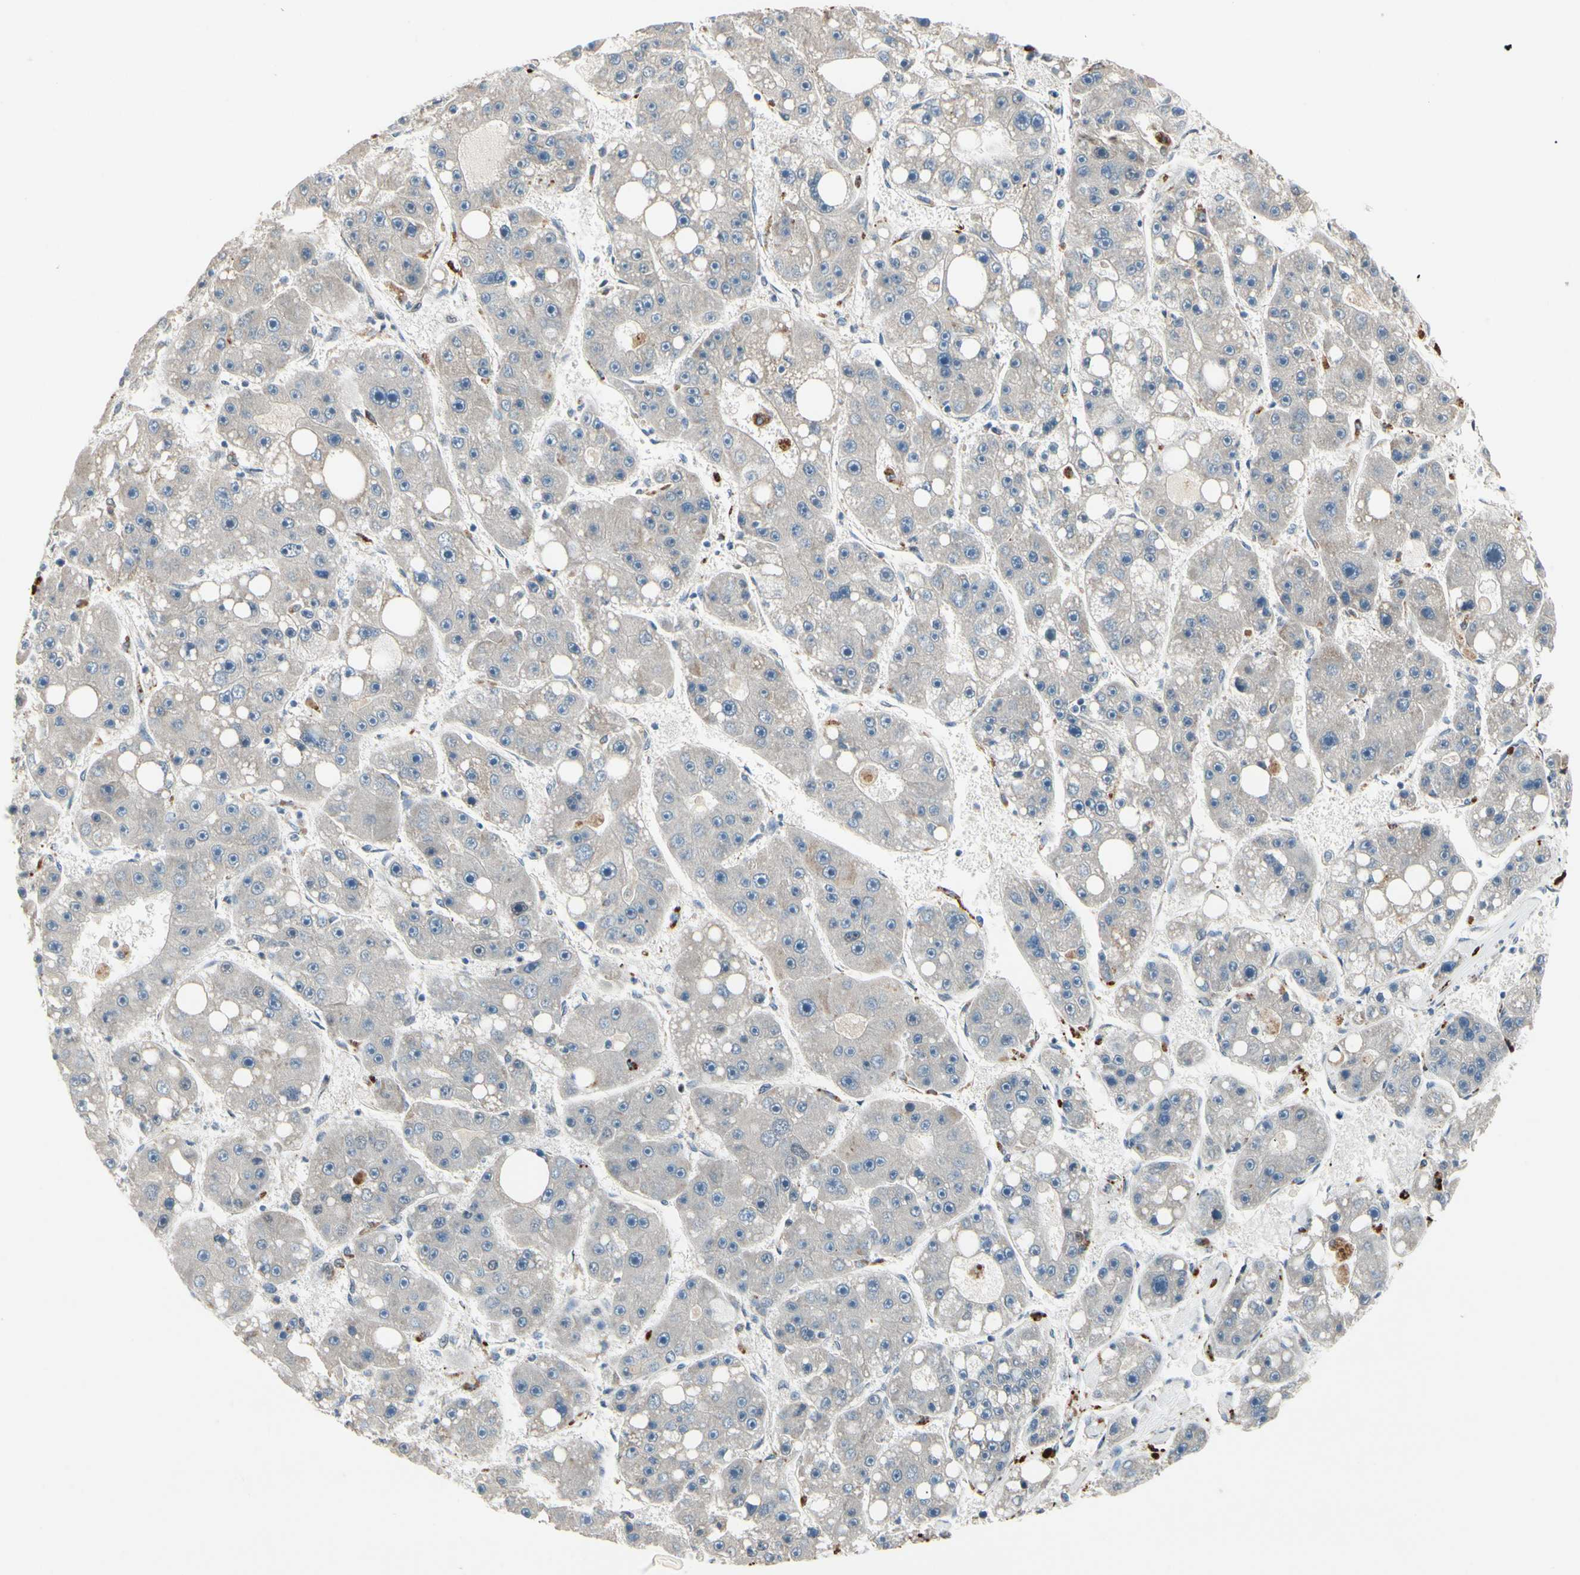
{"staining": {"intensity": "negative", "quantity": "none", "location": "none"}, "tissue": "liver cancer", "cell_type": "Tumor cells", "image_type": "cancer", "snomed": [{"axis": "morphology", "description": "Carcinoma, Hepatocellular, NOS"}, {"axis": "topography", "description": "Liver"}], "caption": "DAB (3,3'-diaminobenzidine) immunohistochemical staining of human liver hepatocellular carcinoma reveals no significant staining in tumor cells. (DAB immunohistochemistry with hematoxylin counter stain).", "gene": "ZKSCAN4", "patient": {"sex": "female", "age": 61}}